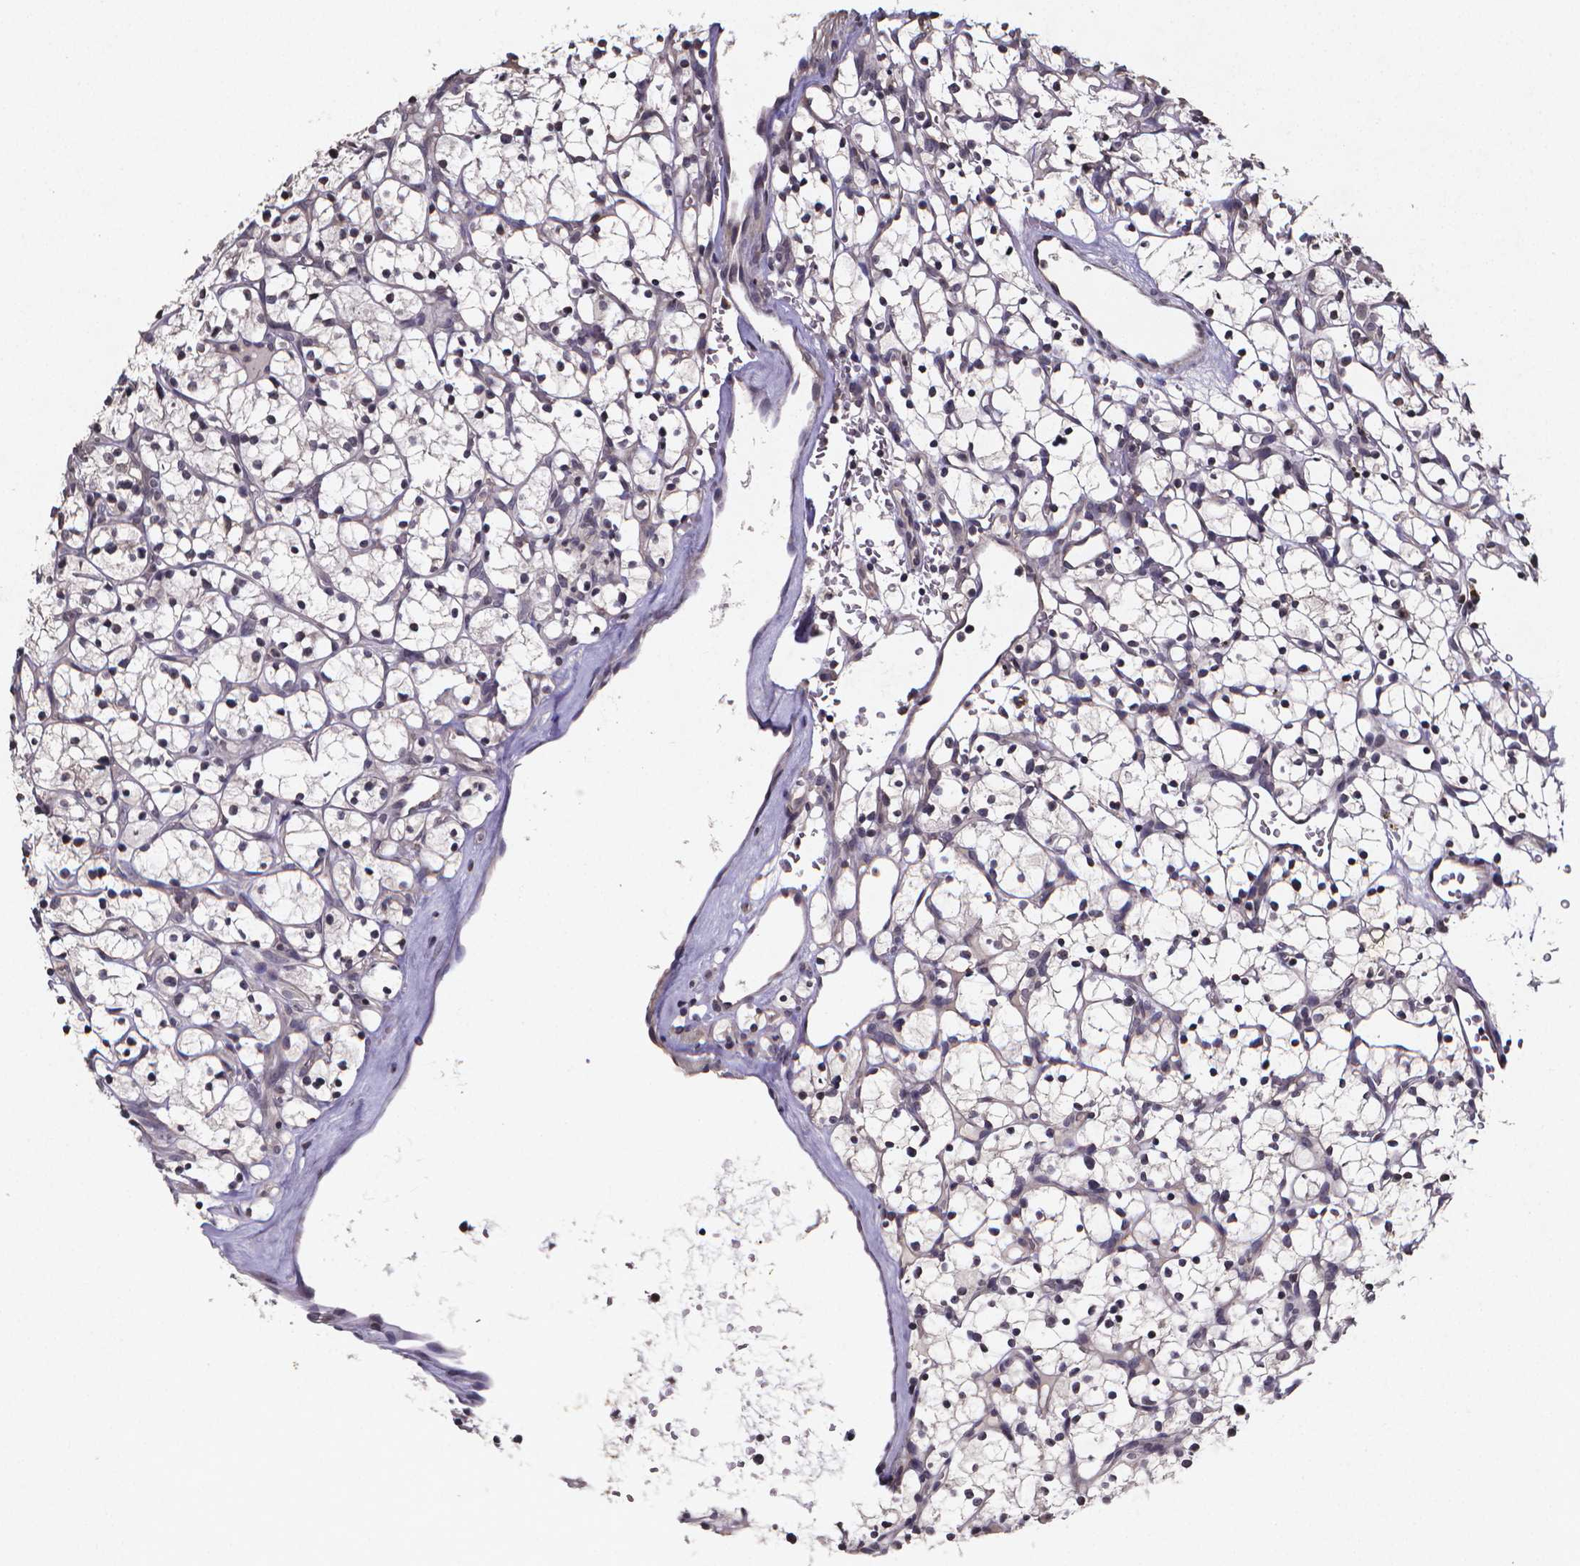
{"staining": {"intensity": "negative", "quantity": "none", "location": "none"}, "tissue": "renal cancer", "cell_type": "Tumor cells", "image_type": "cancer", "snomed": [{"axis": "morphology", "description": "Adenocarcinoma, NOS"}, {"axis": "topography", "description": "Kidney"}], "caption": "This is an IHC histopathology image of renal cancer (adenocarcinoma). There is no staining in tumor cells.", "gene": "TP73", "patient": {"sex": "female", "age": 64}}